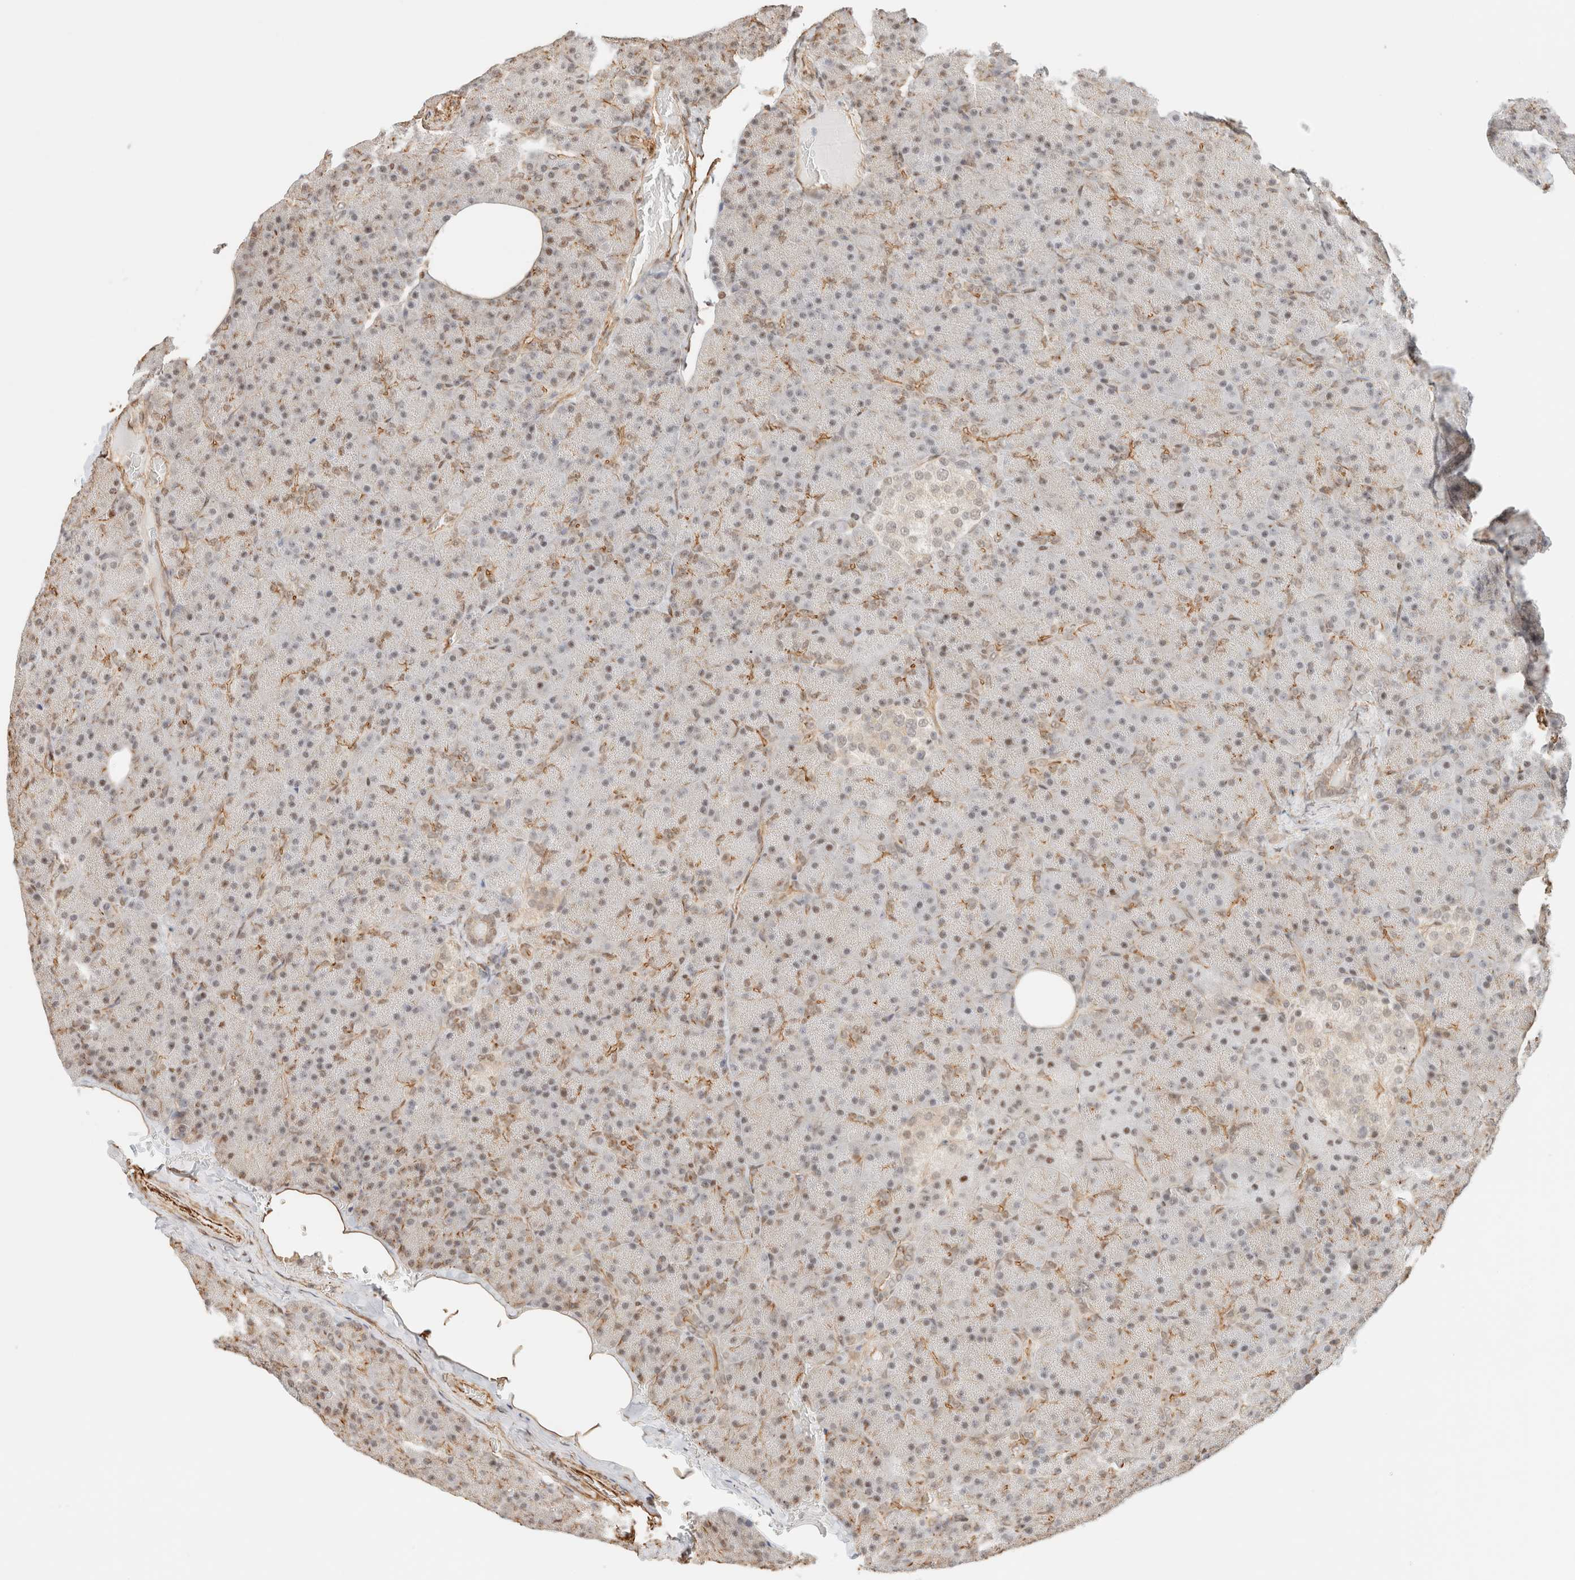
{"staining": {"intensity": "moderate", "quantity": "25%-75%", "location": "nuclear"}, "tissue": "pancreas", "cell_type": "Exocrine glandular cells", "image_type": "normal", "snomed": [{"axis": "morphology", "description": "Normal tissue, NOS"}, {"axis": "topography", "description": "Pancreas"}], "caption": "An image of pancreas stained for a protein demonstrates moderate nuclear brown staining in exocrine glandular cells. Using DAB (3,3'-diaminobenzidine) (brown) and hematoxylin (blue) stains, captured at high magnification using brightfield microscopy.", "gene": "ARID5A", "patient": {"sex": "female", "age": 35}}